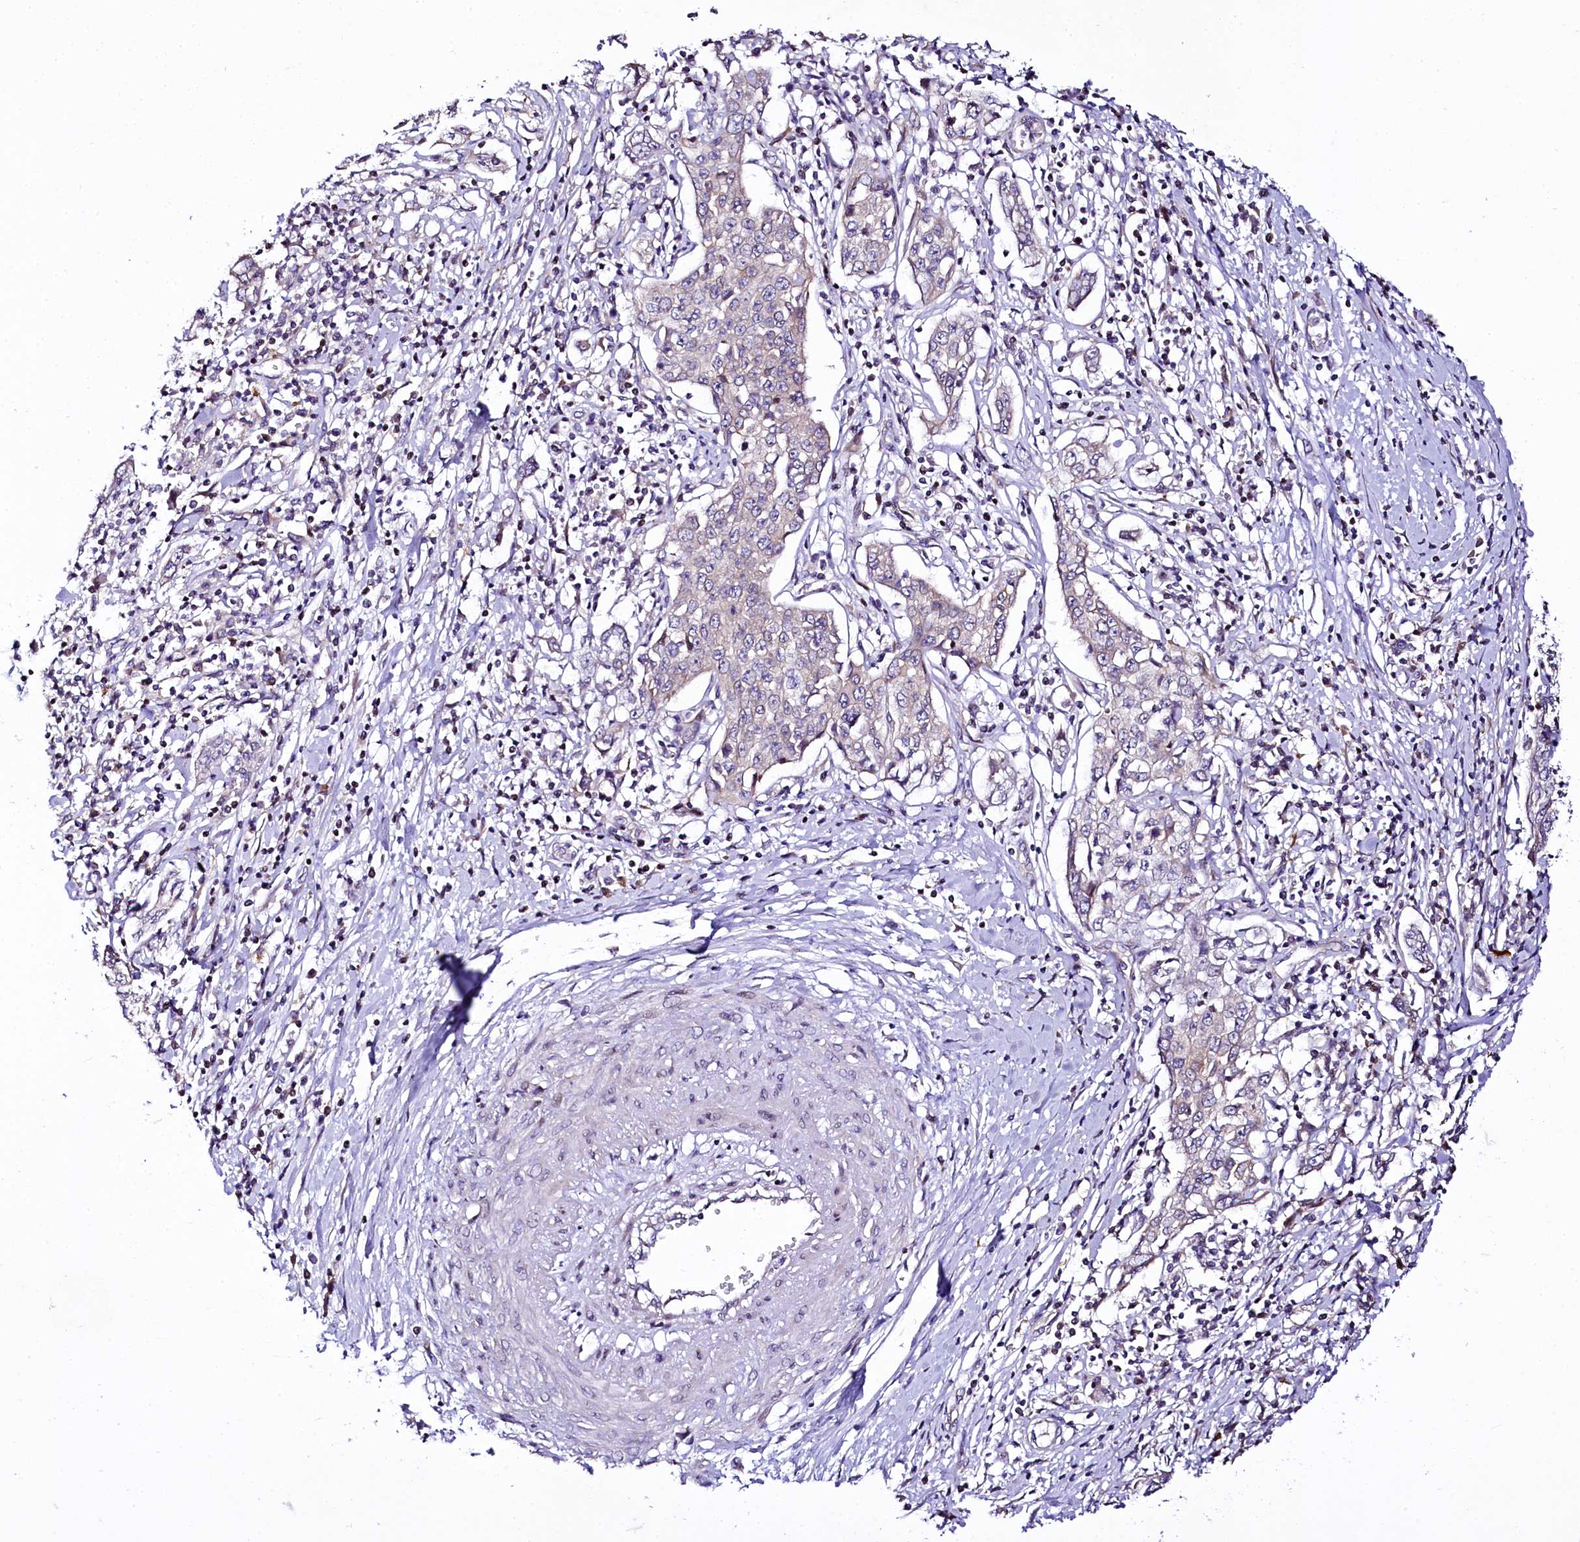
{"staining": {"intensity": "negative", "quantity": "none", "location": "none"}, "tissue": "cervical cancer", "cell_type": "Tumor cells", "image_type": "cancer", "snomed": [{"axis": "morphology", "description": "Squamous cell carcinoma, NOS"}, {"axis": "topography", "description": "Cervix"}], "caption": "Immunohistochemical staining of human squamous cell carcinoma (cervical) demonstrates no significant expression in tumor cells.", "gene": "ZC3H12C", "patient": {"sex": "female", "age": 35}}